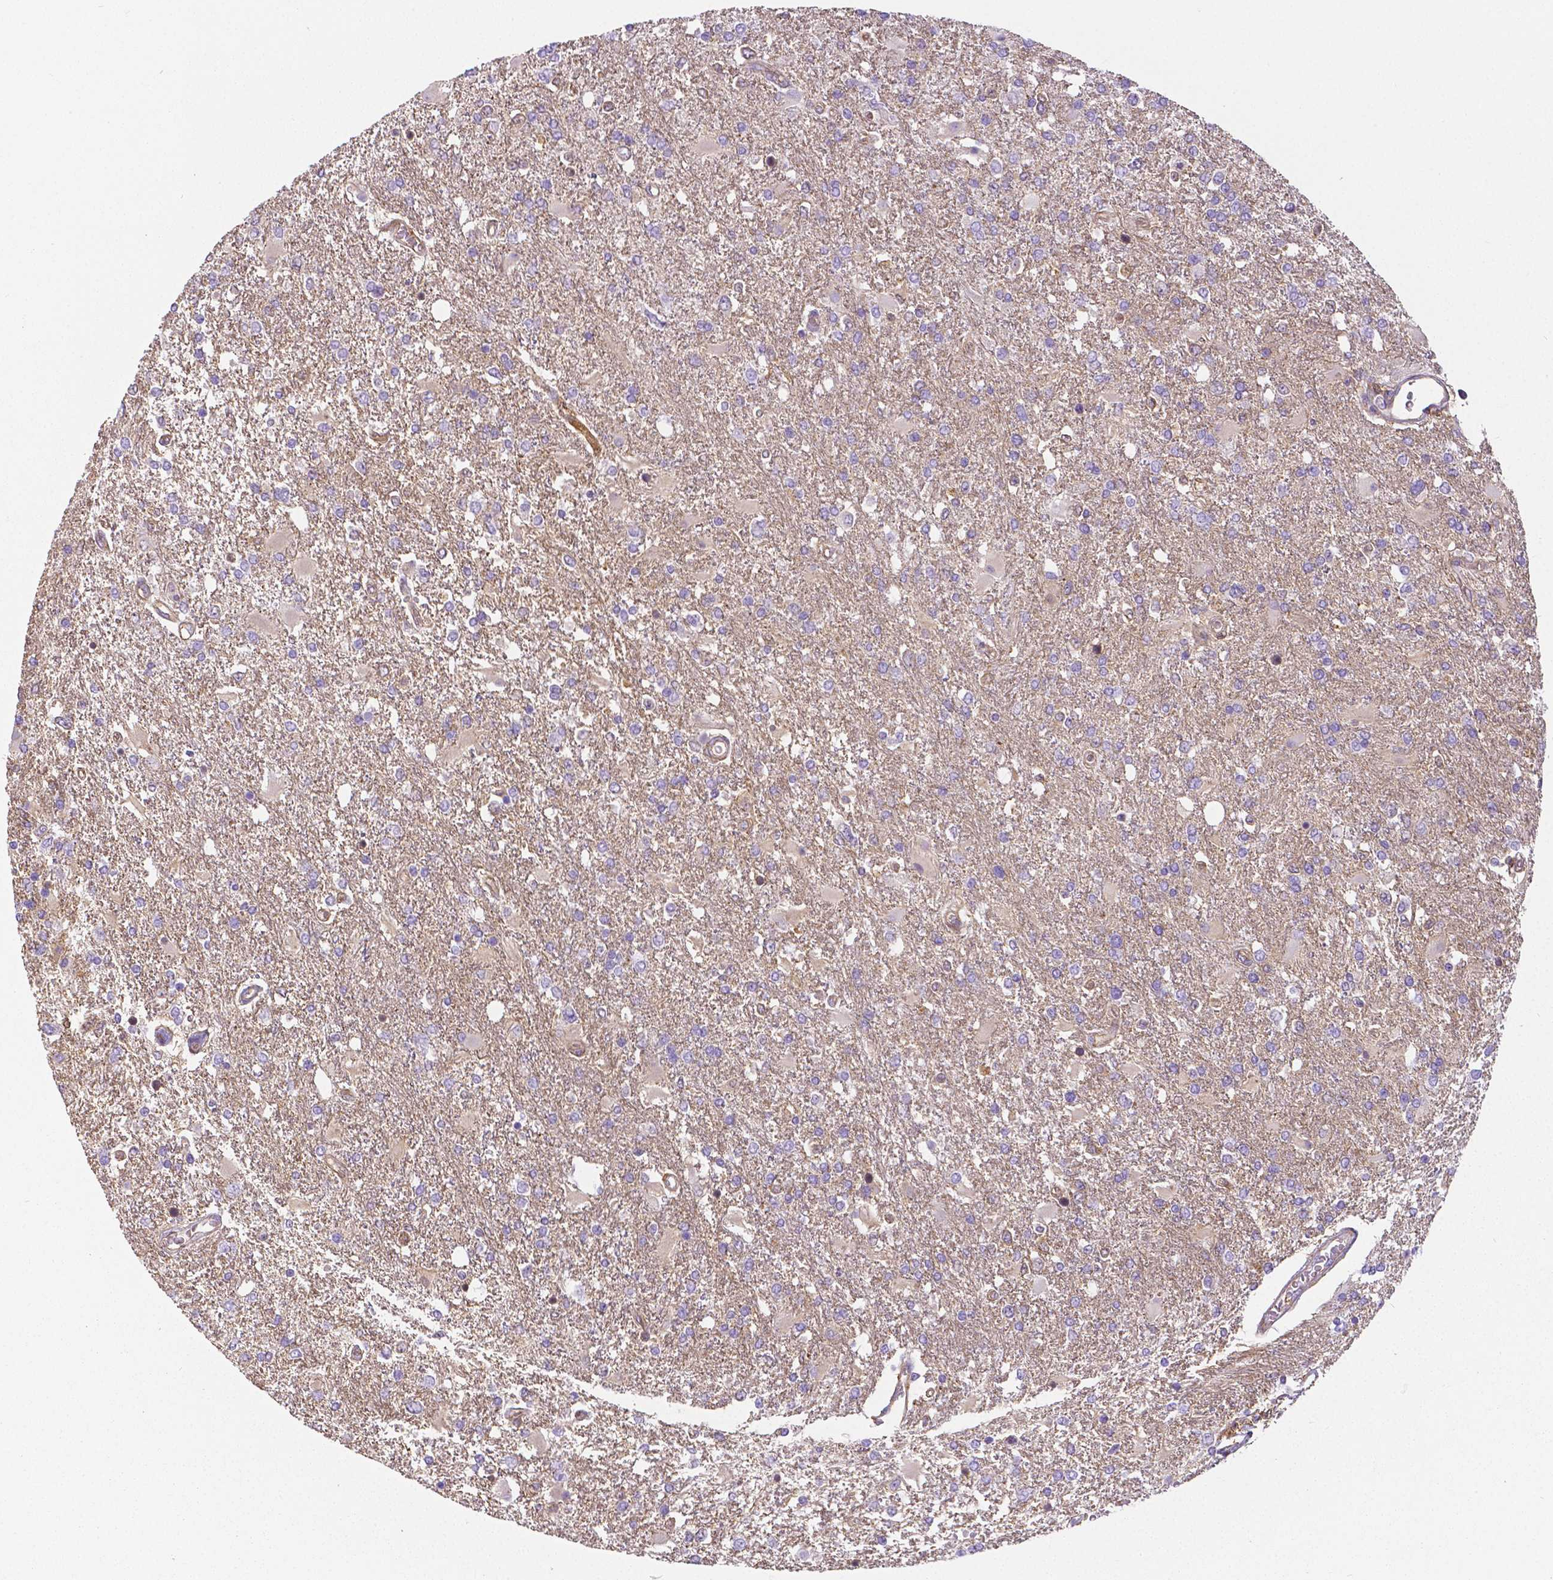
{"staining": {"intensity": "negative", "quantity": "none", "location": "none"}, "tissue": "glioma", "cell_type": "Tumor cells", "image_type": "cancer", "snomed": [{"axis": "morphology", "description": "Glioma, malignant, High grade"}, {"axis": "topography", "description": "Cerebral cortex"}], "caption": "IHC of human high-grade glioma (malignant) shows no expression in tumor cells.", "gene": "CRMP1", "patient": {"sex": "male", "age": 79}}